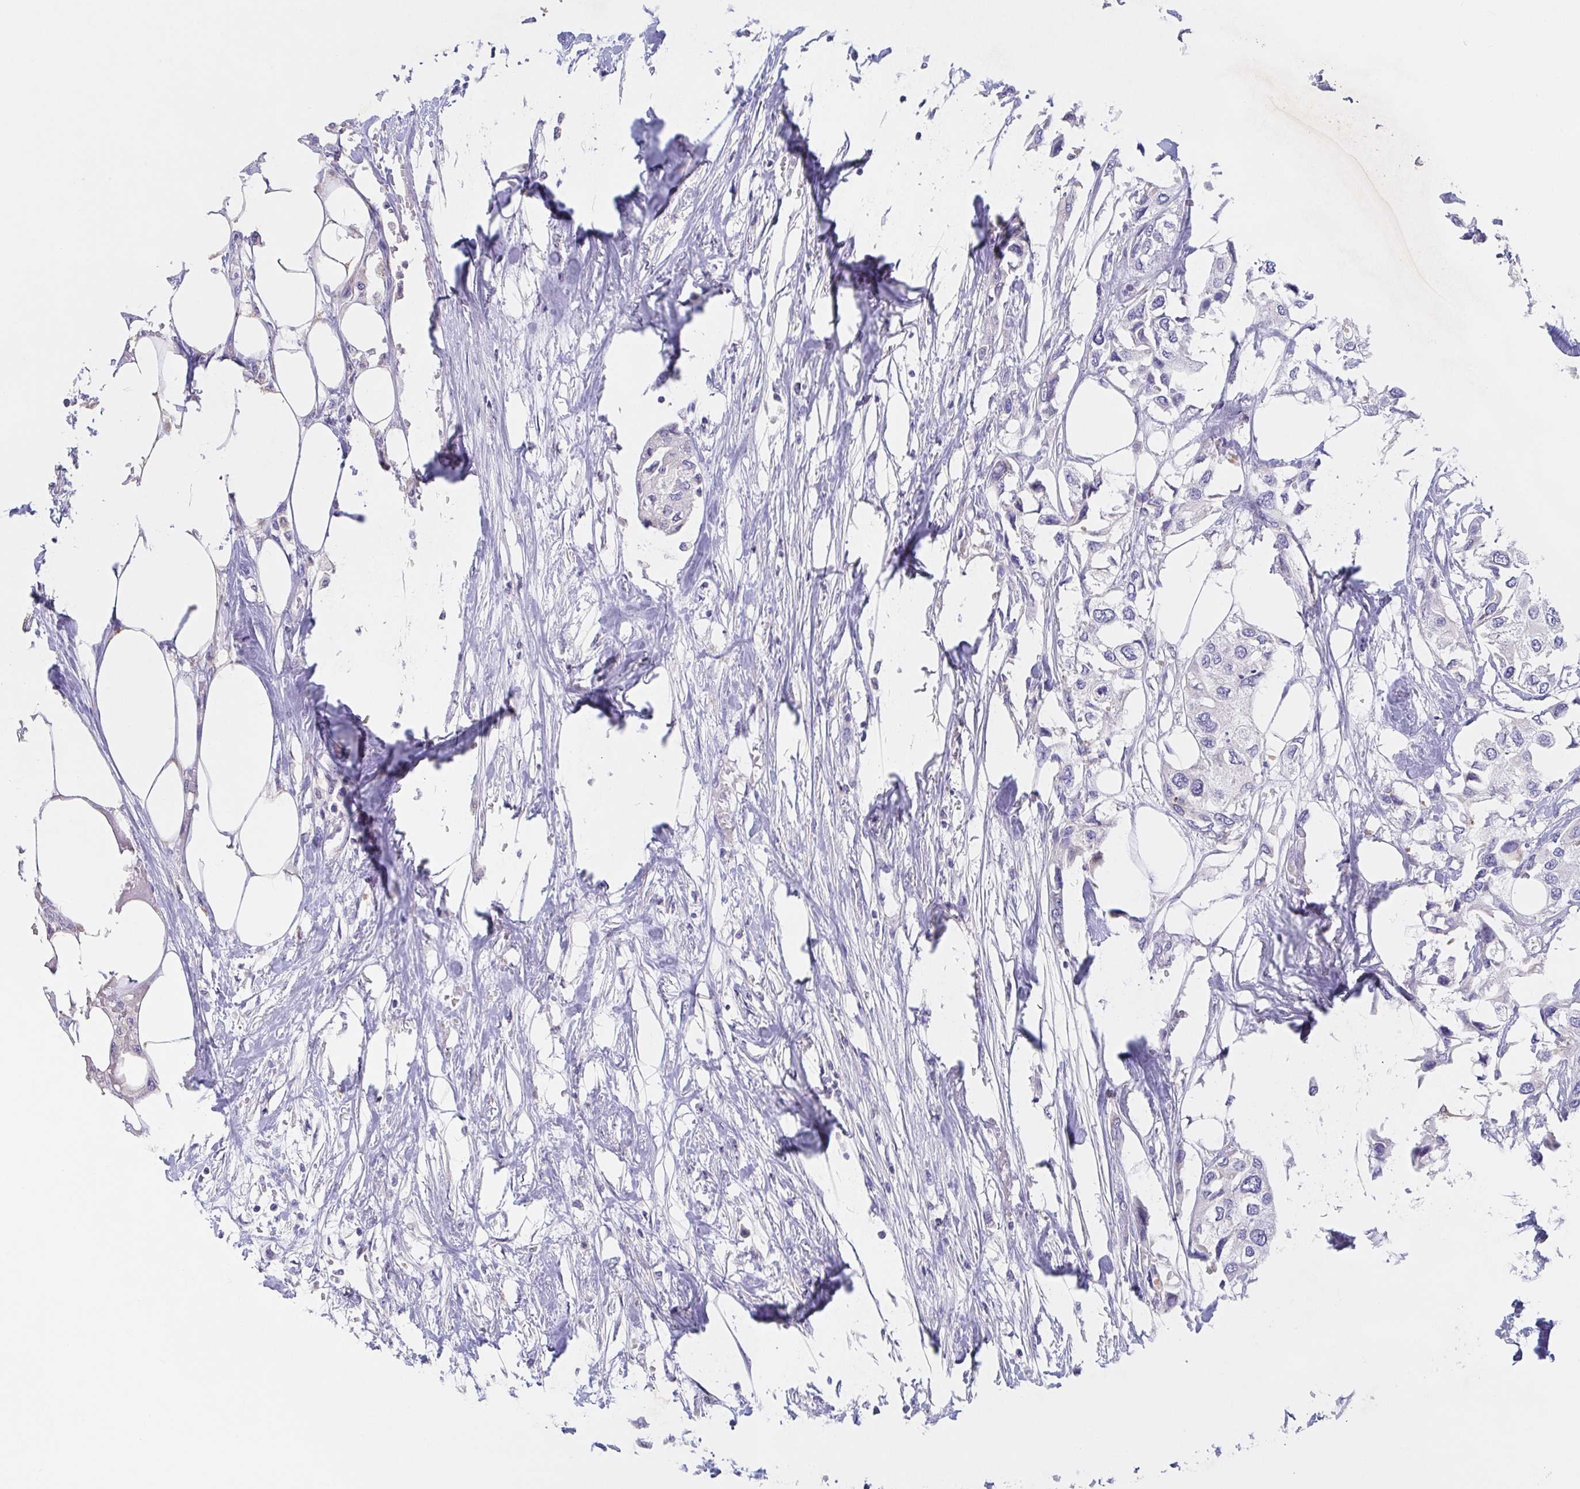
{"staining": {"intensity": "negative", "quantity": "none", "location": "none"}, "tissue": "urothelial cancer", "cell_type": "Tumor cells", "image_type": "cancer", "snomed": [{"axis": "morphology", "description": "Urothelial carcinoma, High grade"}, {"axis": "topography", "description": "Urinary bladder"}], "caption": "Urothelial carcinoma (high-grade) was stained to show a protein in brown. There is no significant staining in tumor cells. (Immunohistochemistry (ihc), brightfield microscopy, high magnification).", "gene": "ZNF561", "patient": {"sex": "male", "age": 64}}